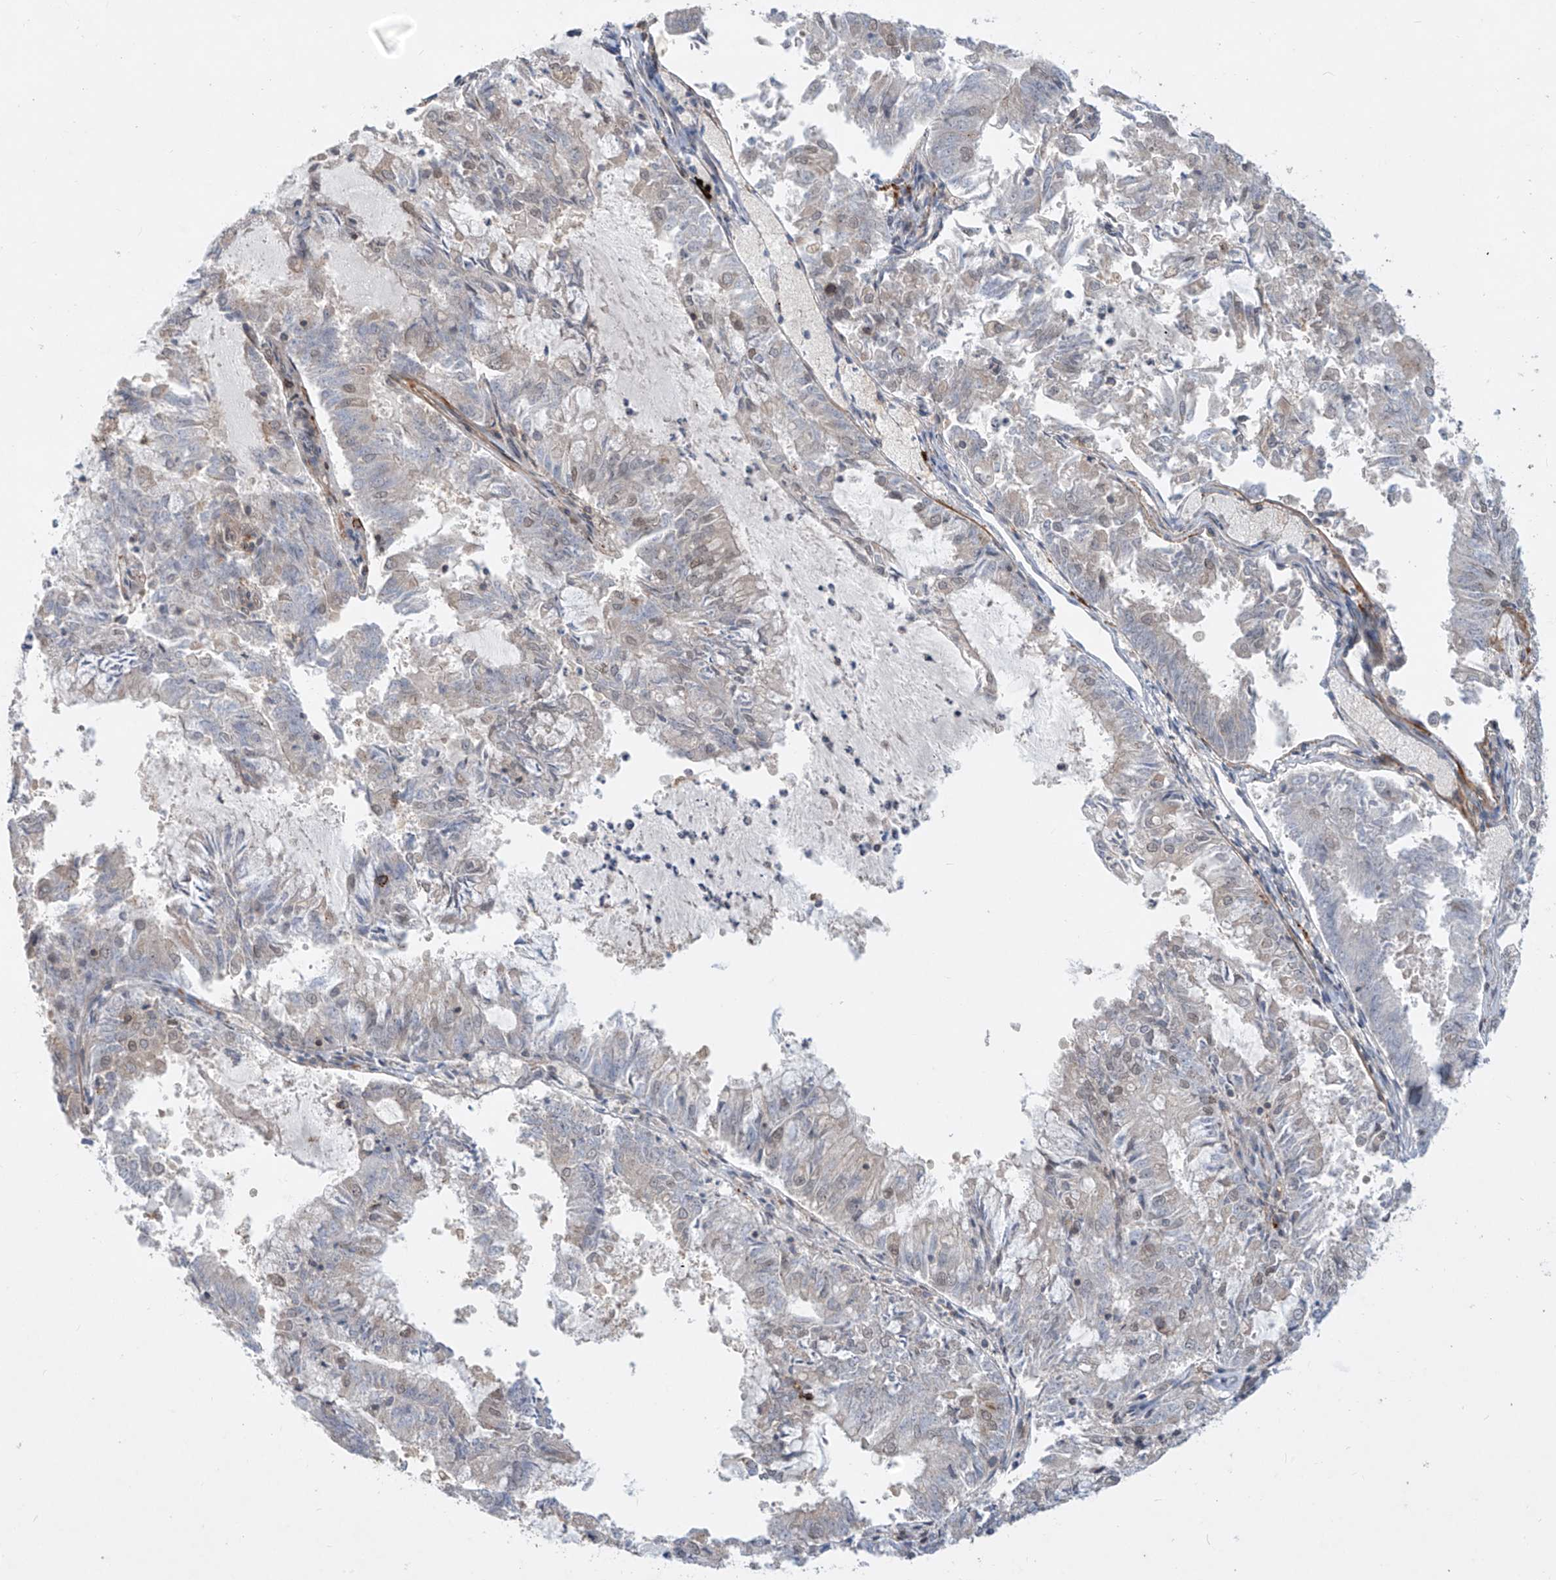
{"staining": {"intensity": "negative", "quantity": "none", "location": "none"}, "tissue": "endometrial cancer", "cell_type": "Tumor cells", "image_type": "cancer", "snomed": [{"axis": "morphology", "description": "Adenocarcinoma, NOS"}, {"axis": "topography", "description": "Endometrium"}], "caption": "This photomicrograph is of endometrial cancer stained with immunohistochemistry (IHC) to label a protein in brown with the nuclei are counter-stained blue. There is no expression in tumor cells.", "gene": "LAGE3", "patient": {"sex": "female", "age": 57}}